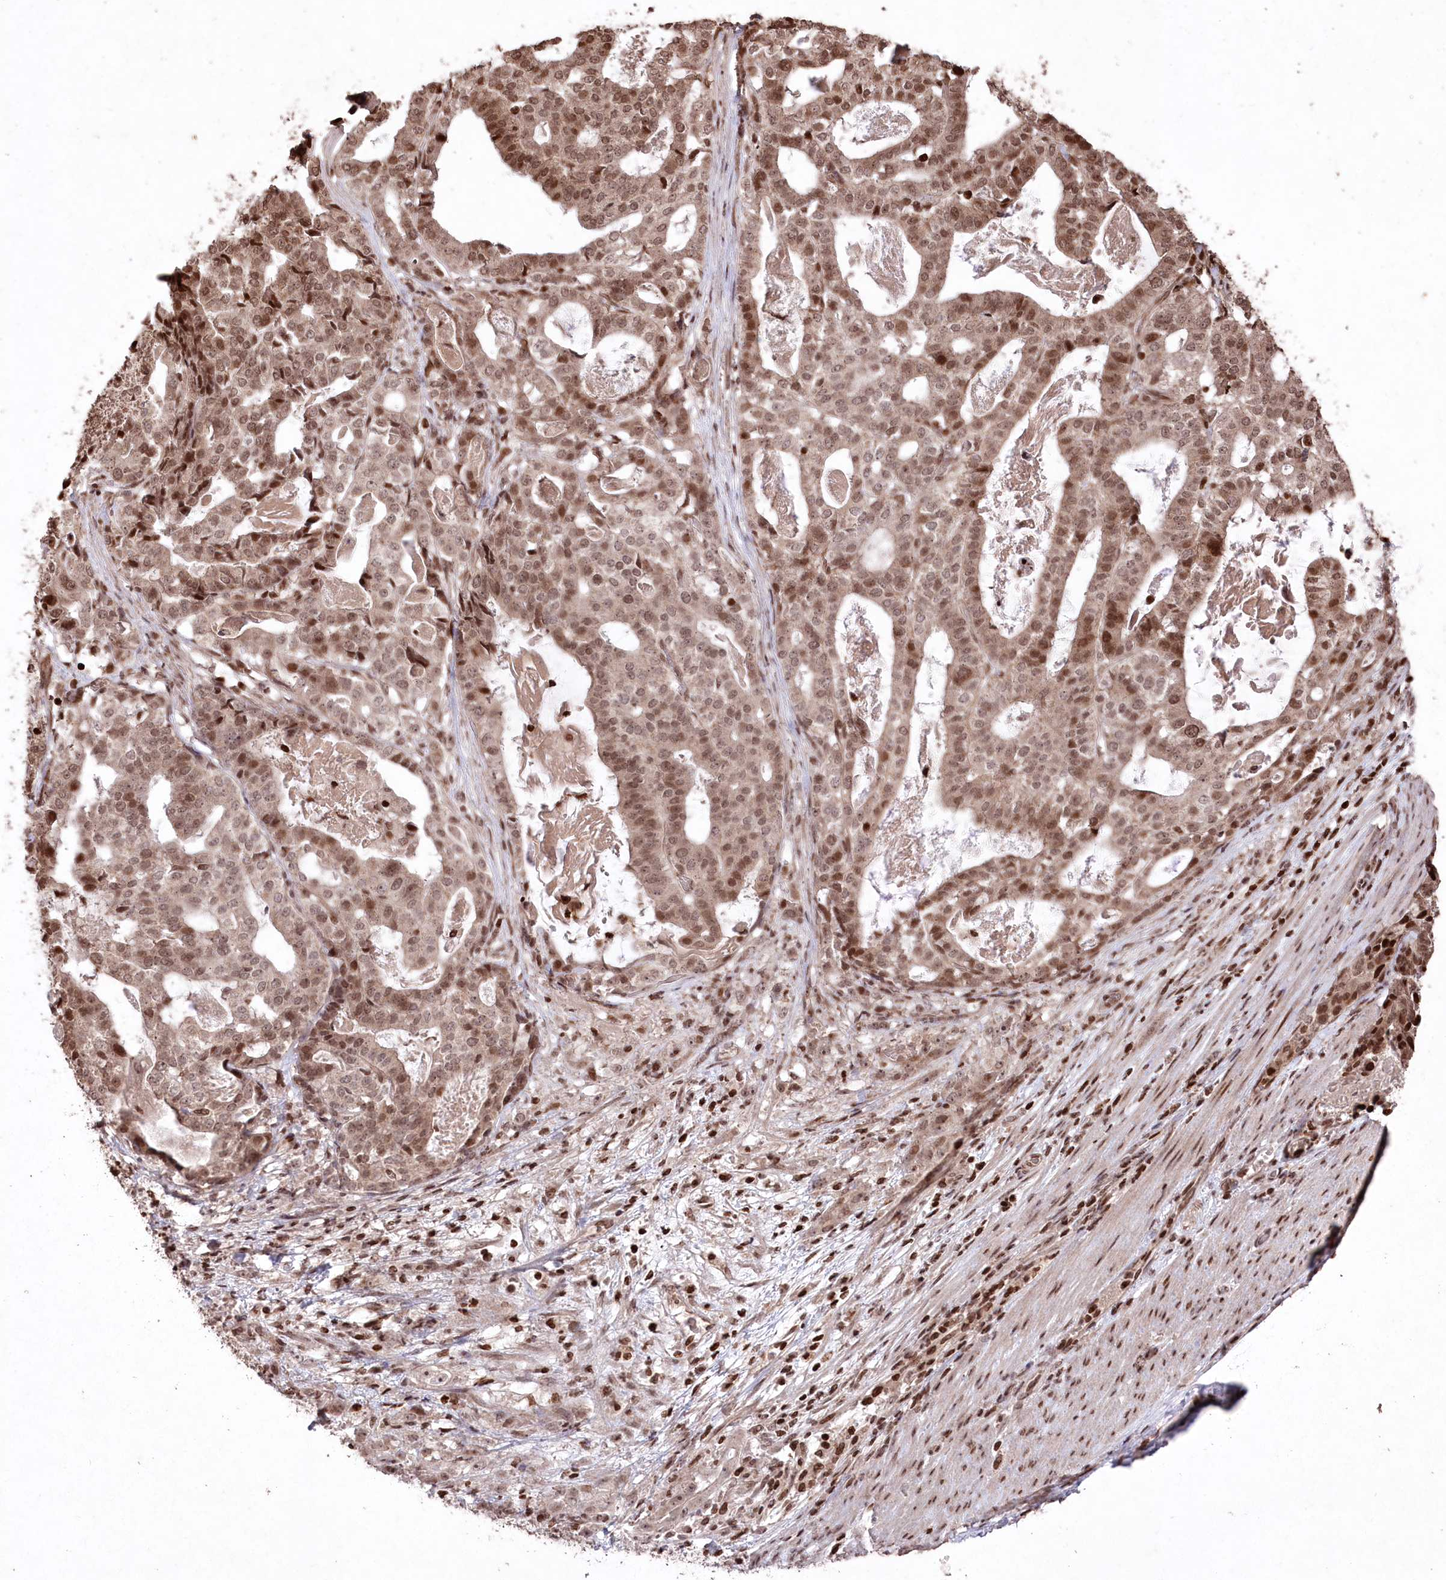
{"staining": {"intensity": "moderate", "quantity": ">75%", "location": "cytoplasmic/membranous,nuclear"}, "tissue": "stomach cancer", "cell_type": "Tumor cells", "image_type": "cancer", "snomed": [{"axis": "morphology", "description": "Adenocarcinoma, NOS"}, {"axis": "topography", "description": "Stomach"}], "caption": "DAB (3,3'-diaminobenzidine) immunohistochemical staining of human stomach adenocarcinoma displays moderate cytoplasmic/membranous and nuclear protein expression in about >75% of tumor cells. Immunohistochemistry (ihc) stains the protein of interest in brown and the nuclei are stained blue.", "gene": "CCSER2", "patient": {"sex": "male", "age": 48}}